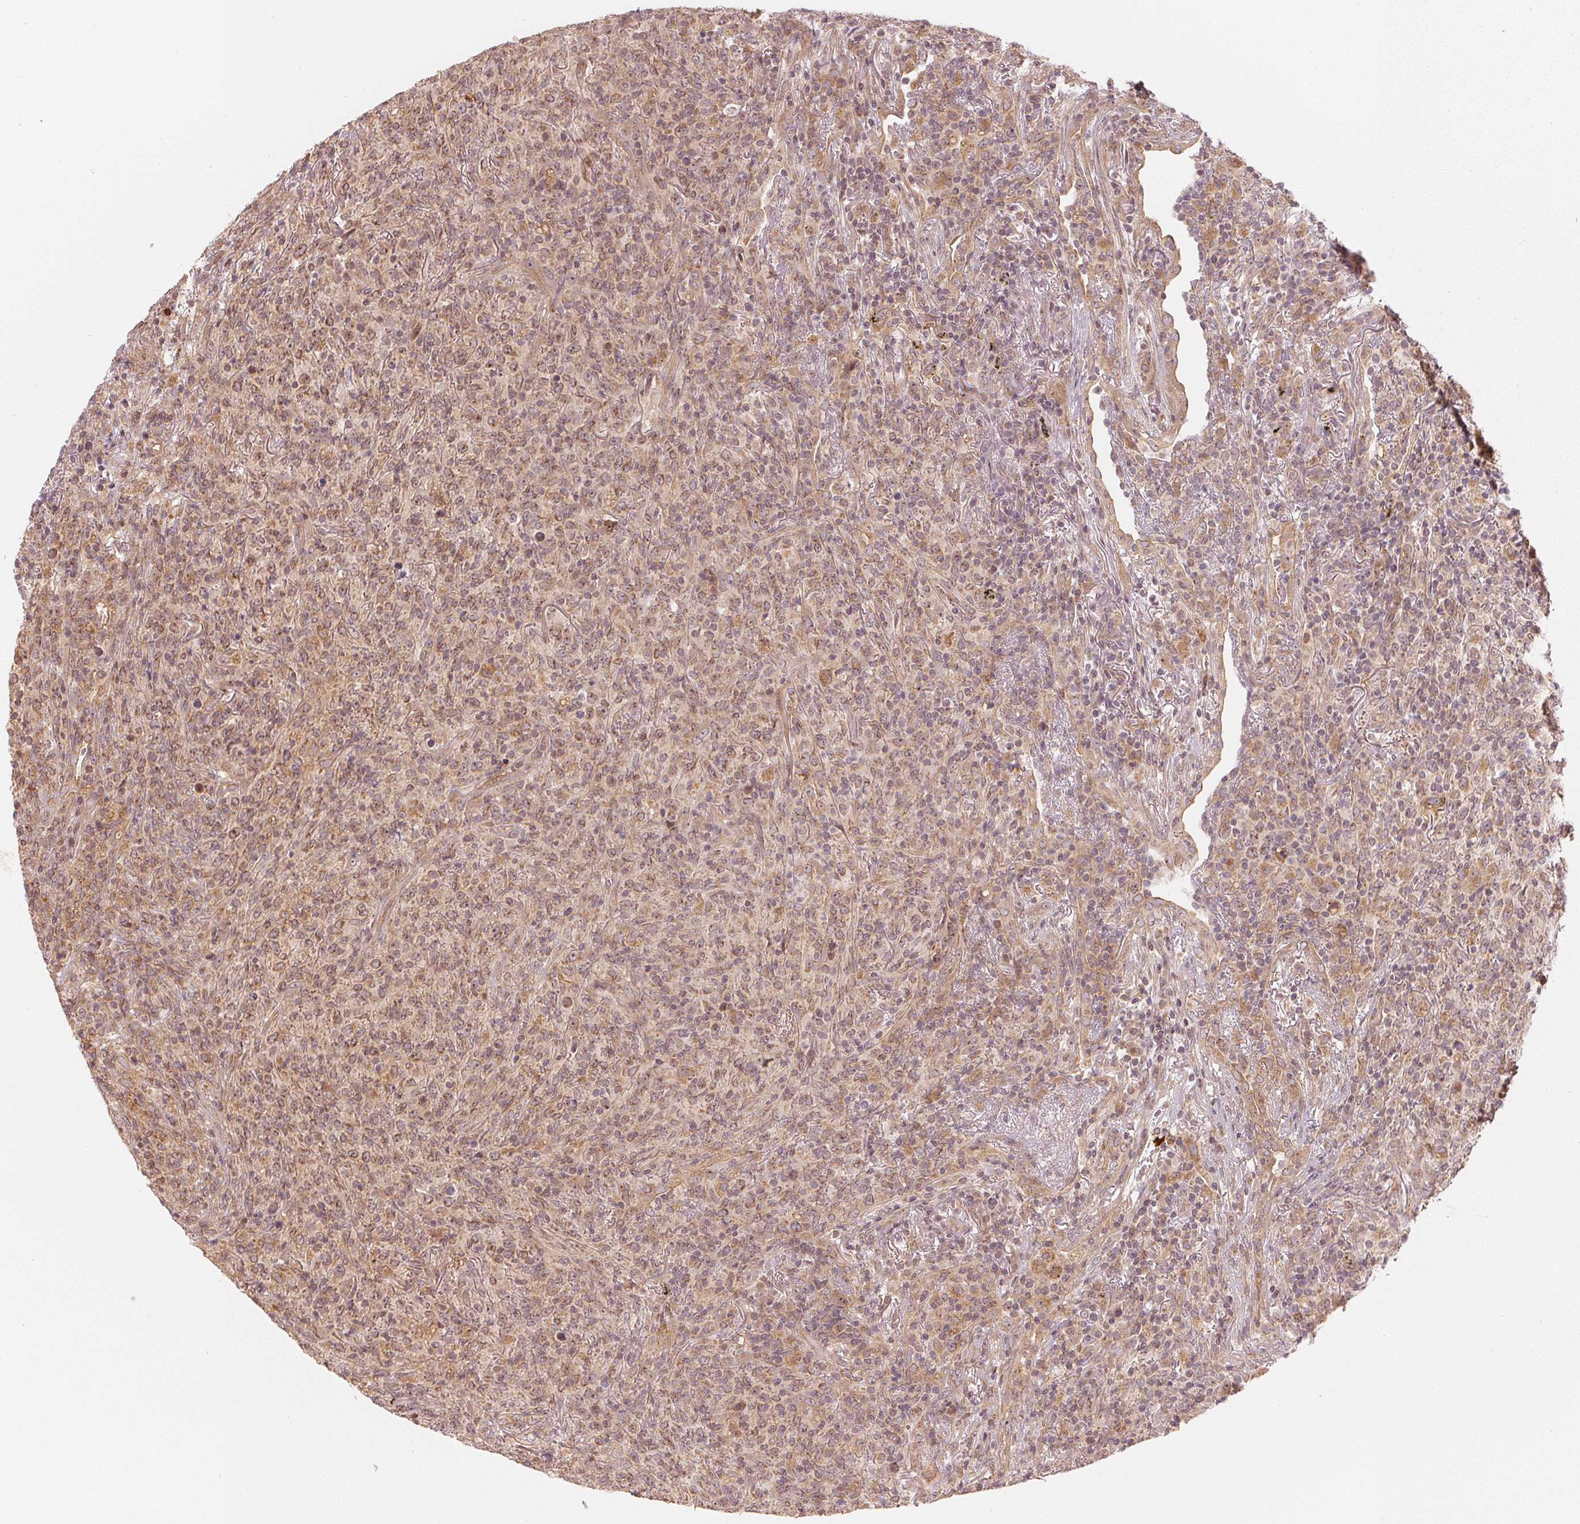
{"staining": {"intensity": "weak", "quantity": "25%-75%", "location": "cytoplasmic/membranous"}, "tissue": "lymphoma", "cell_type": "Tumor cells", "image_type": "cancer", "snomed": [{"axis": "morphology", "description": "Malignant lymphoma, non-Hodgkin's type, High grade"}, {"axis": "topography", "description": "Lung"}], "caption": "DAB (3,3'-diaminobenzidine) immunohistochemical staining of human lymphoma shows weak cytoplasmic/membranous protein positivity in approximately 25%-75% of tumor cells.", "gene": "WDR54", "patient": {"sex": "male", "age": 79}}